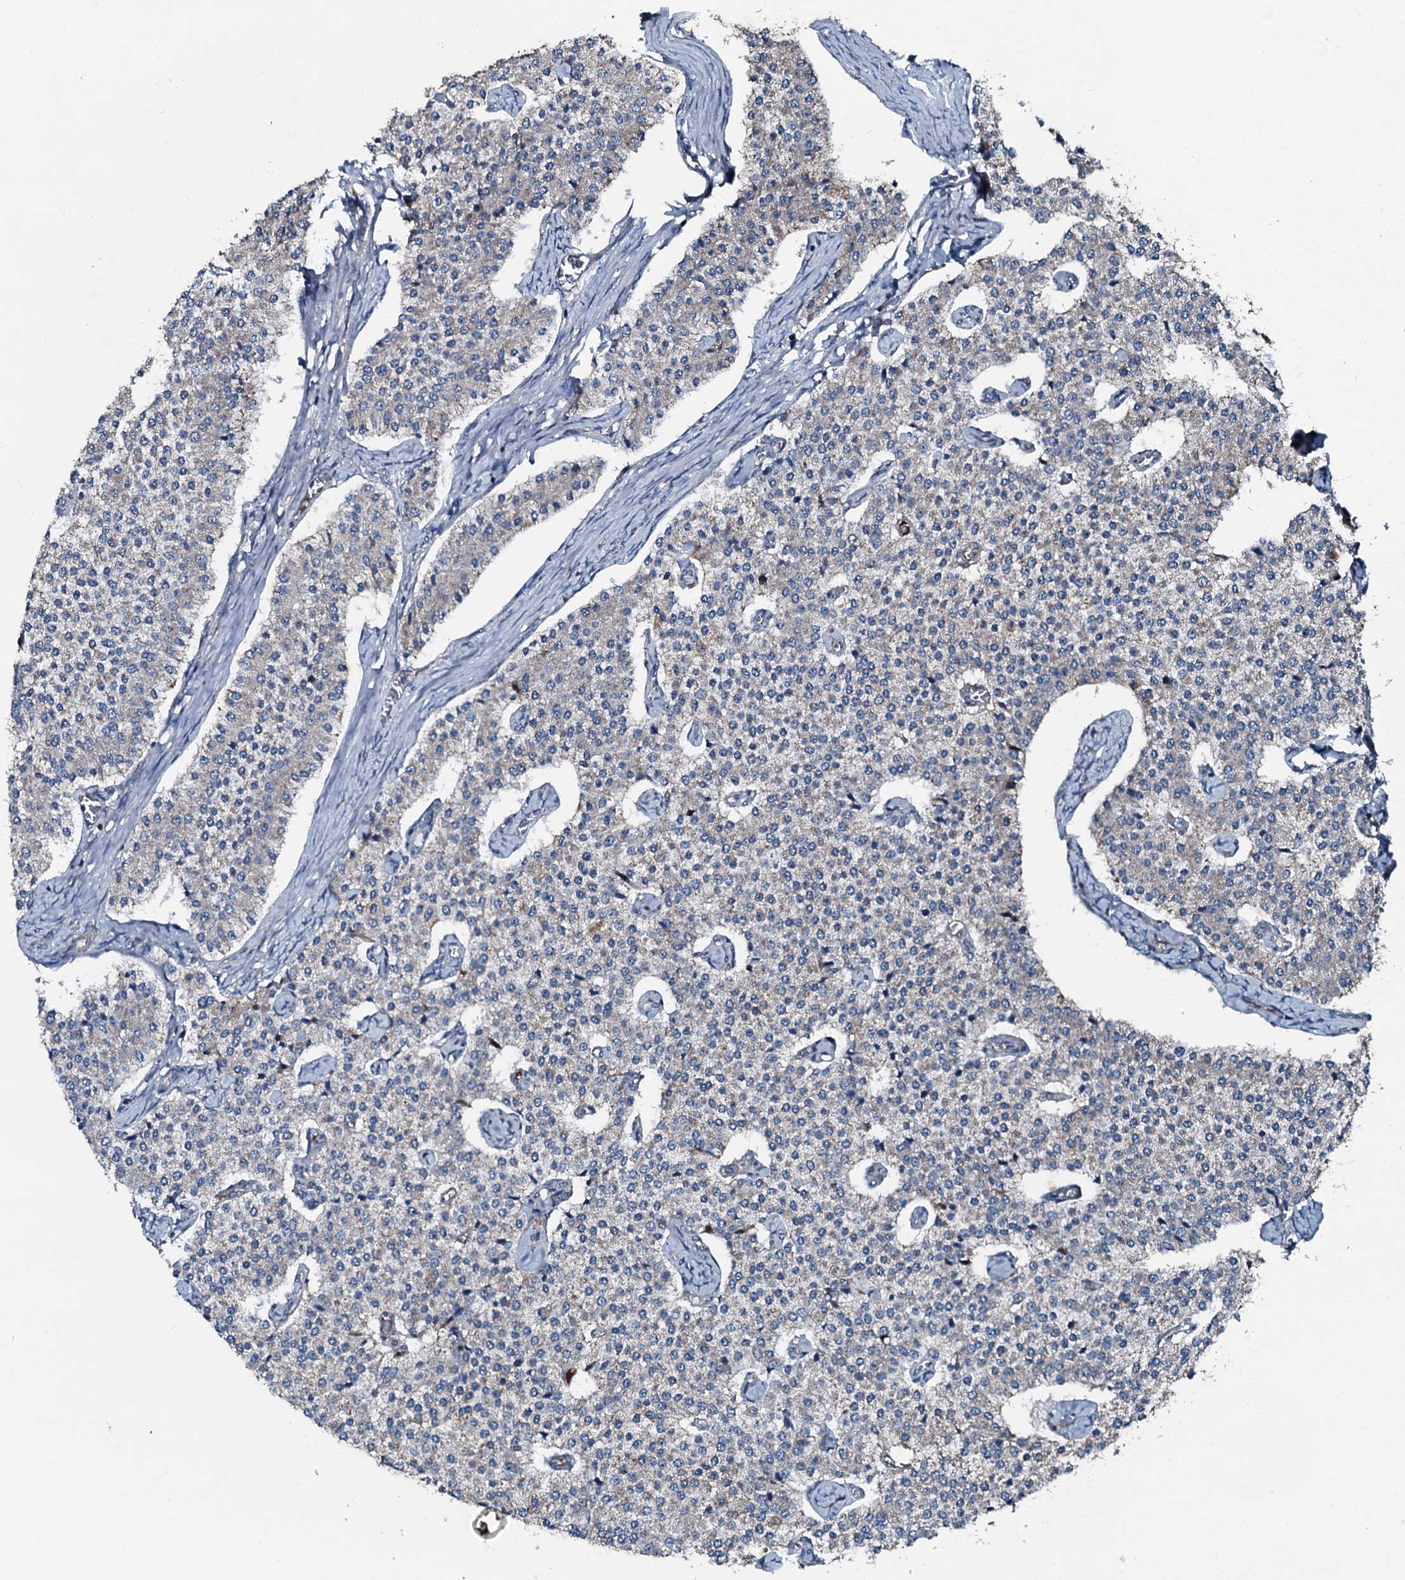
{"staining": {"intensity": "negative", "quantity": "none", "location": "none"}, "tissue": "carcinoid", "cell_type": "Tumor cells", "image_type": "cancer", "snomed": [{"axis": "morphology", "description": "Carcinoid, malignant, NOS"}, {"axis": "topography", "description": "Colon"}], "caption": "High power microscopy image of an IHC image of carcinoid, revealing no significant staining in tumor cells.", "gene": "ACSS3", "patient": {"sex": "female", "age": 52}}